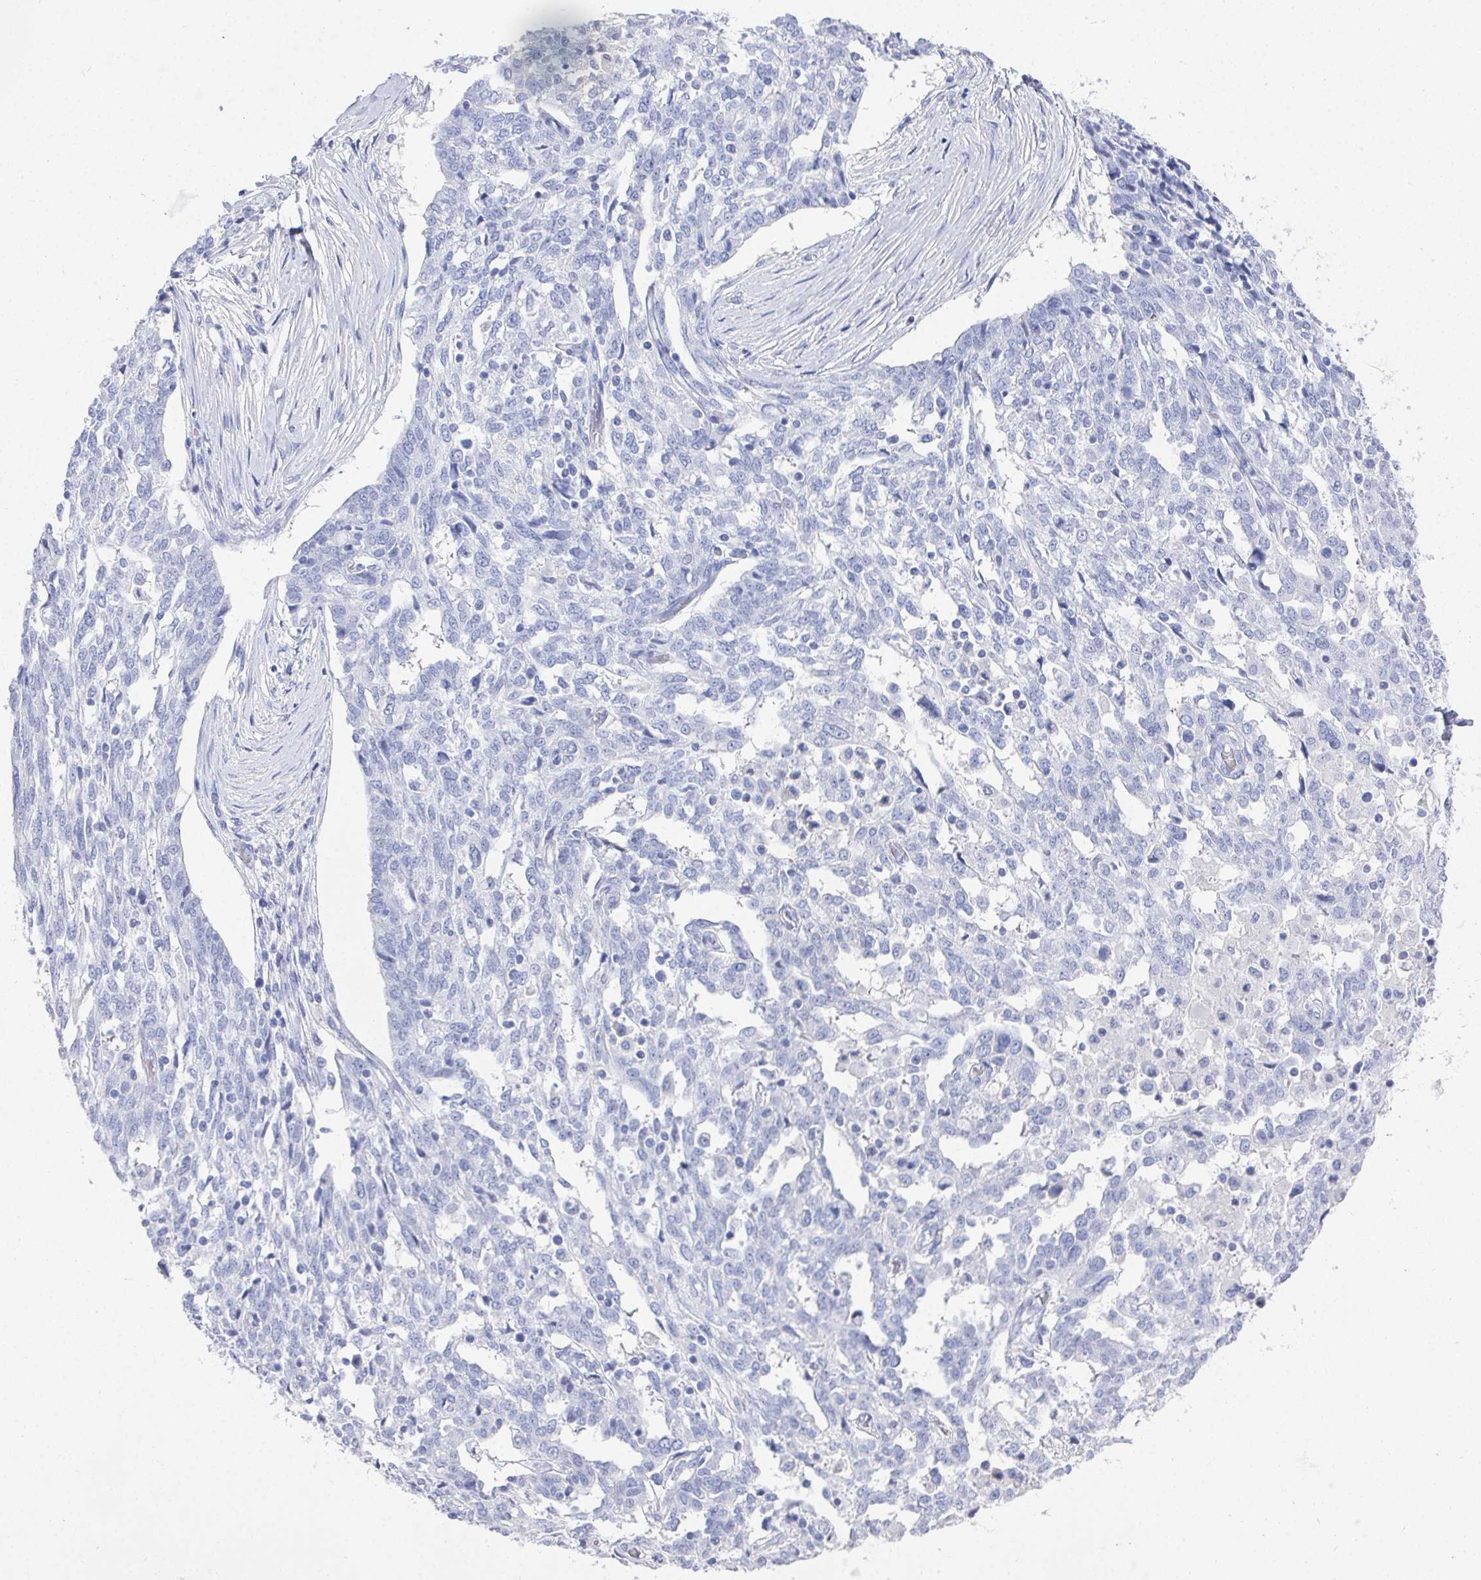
{"staining": {"intensity": "negative", "quantity": "none", "location": "none"}, "tissue": "ovarian cancer", "cell_type": "Tumor cells", "image_type": "cancer", "snomed": [{"axis": "morphology", "description": "Cystadenocarcinoma, serous, NOS"}, {"axis": "topography", "description": "Ovary"}], "caption": "Tumor cells are negative for brown protein staining in ovarian cancer.", "gene": "GRIA1", "patient": {"sex": "female", "age": 67}}